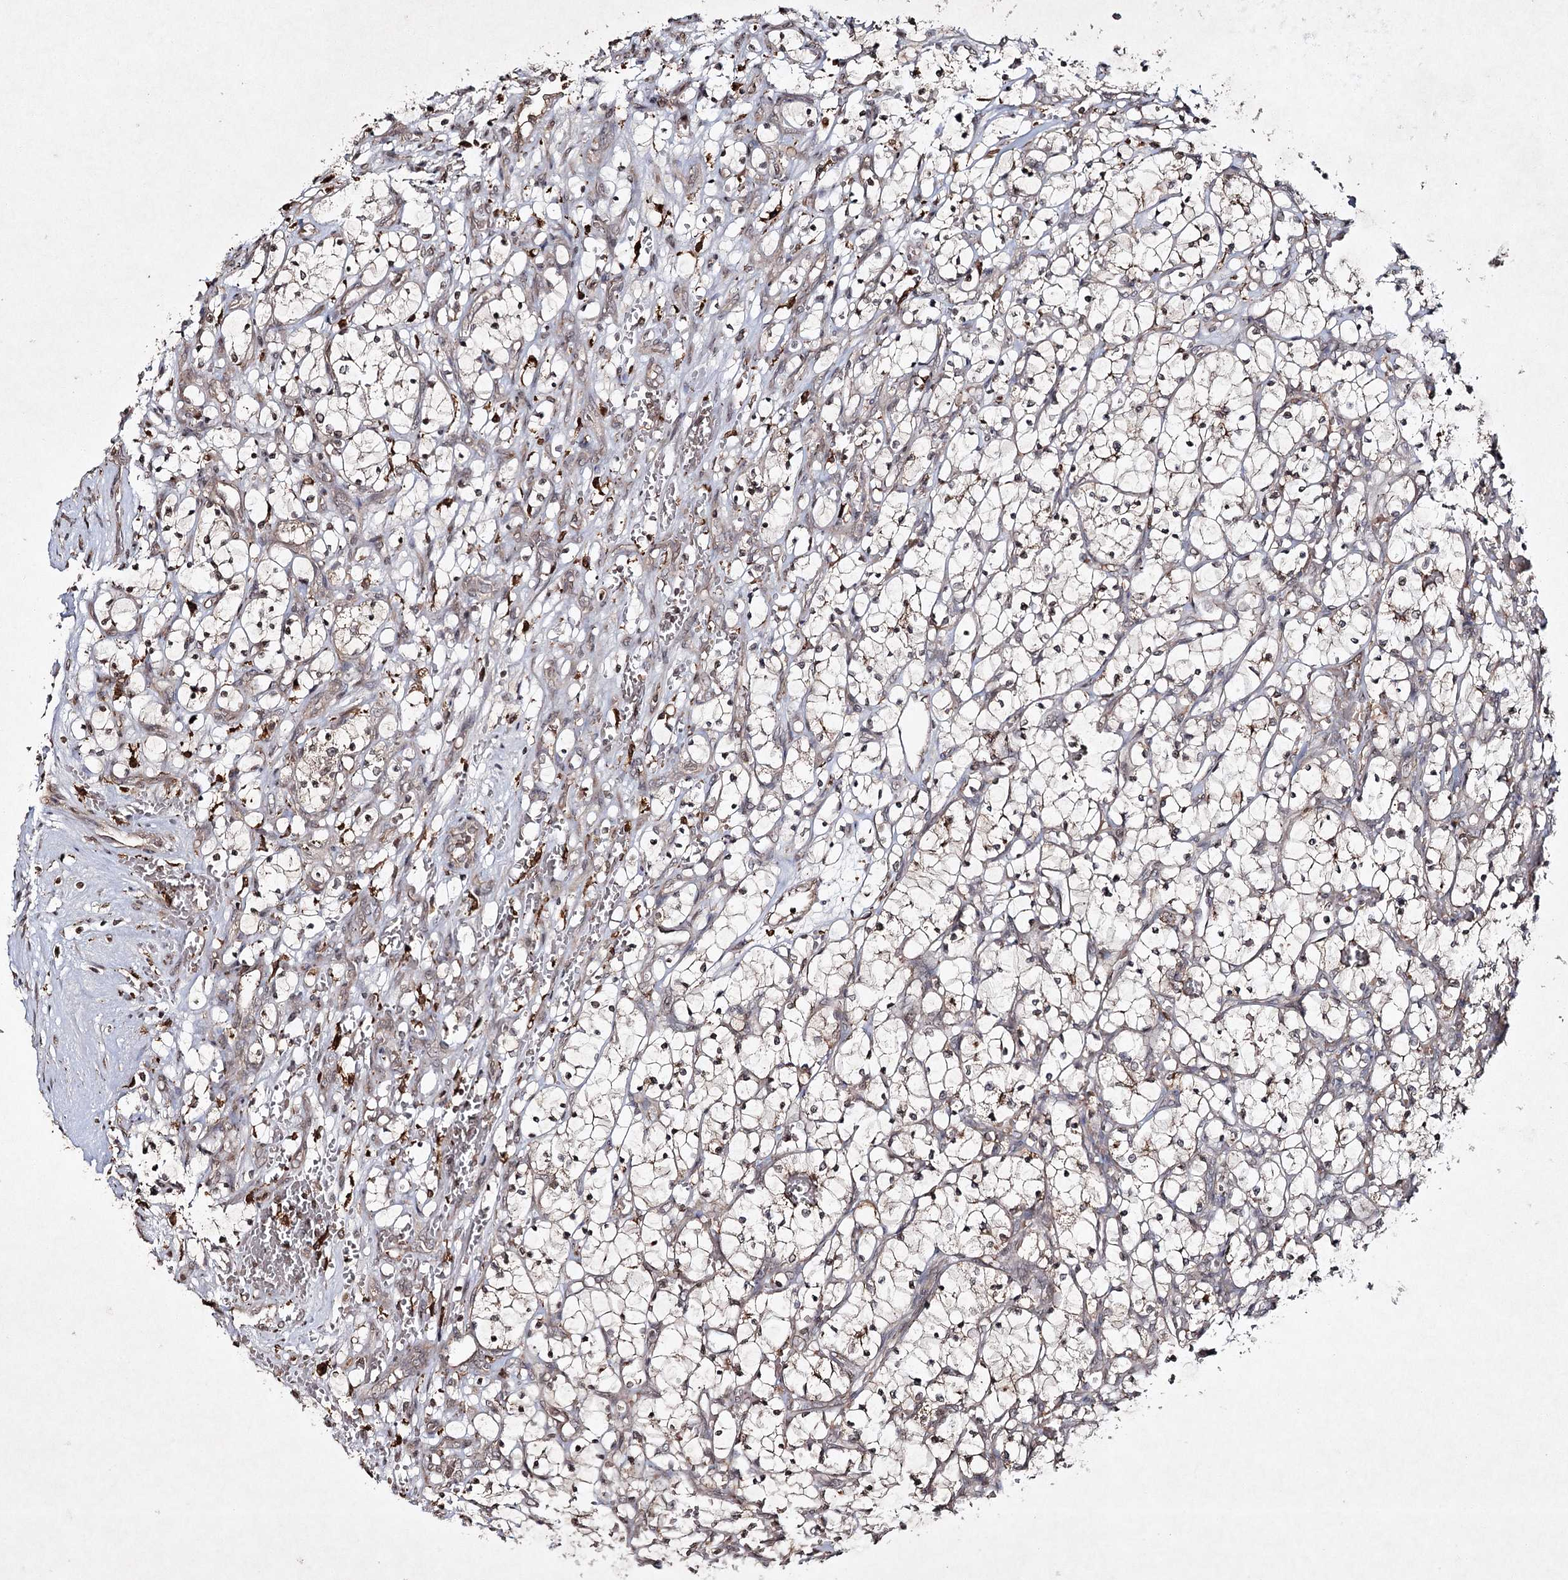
{"staining": {"intensity": "negative", "quantity": "none", "location": "none"}, "tissue": "renal cancer", "cell_type": "Tumor cells", "image_type": "cancer", "snomed": [{"axis": "morphology", "description": "Adenocarcinoma, NOS"}, {"axis": "topography", "description": "Kidney"}], "caption": "IHC photomicrograph of neoplastic tissue: renal adenocarcinoma stained with DAB (3,3'-diaminobenzidine) shows no significant protein positivity in tumor cells.", "gene": "CYP2B6", "patient": {"sex": "female", "age": 69}}